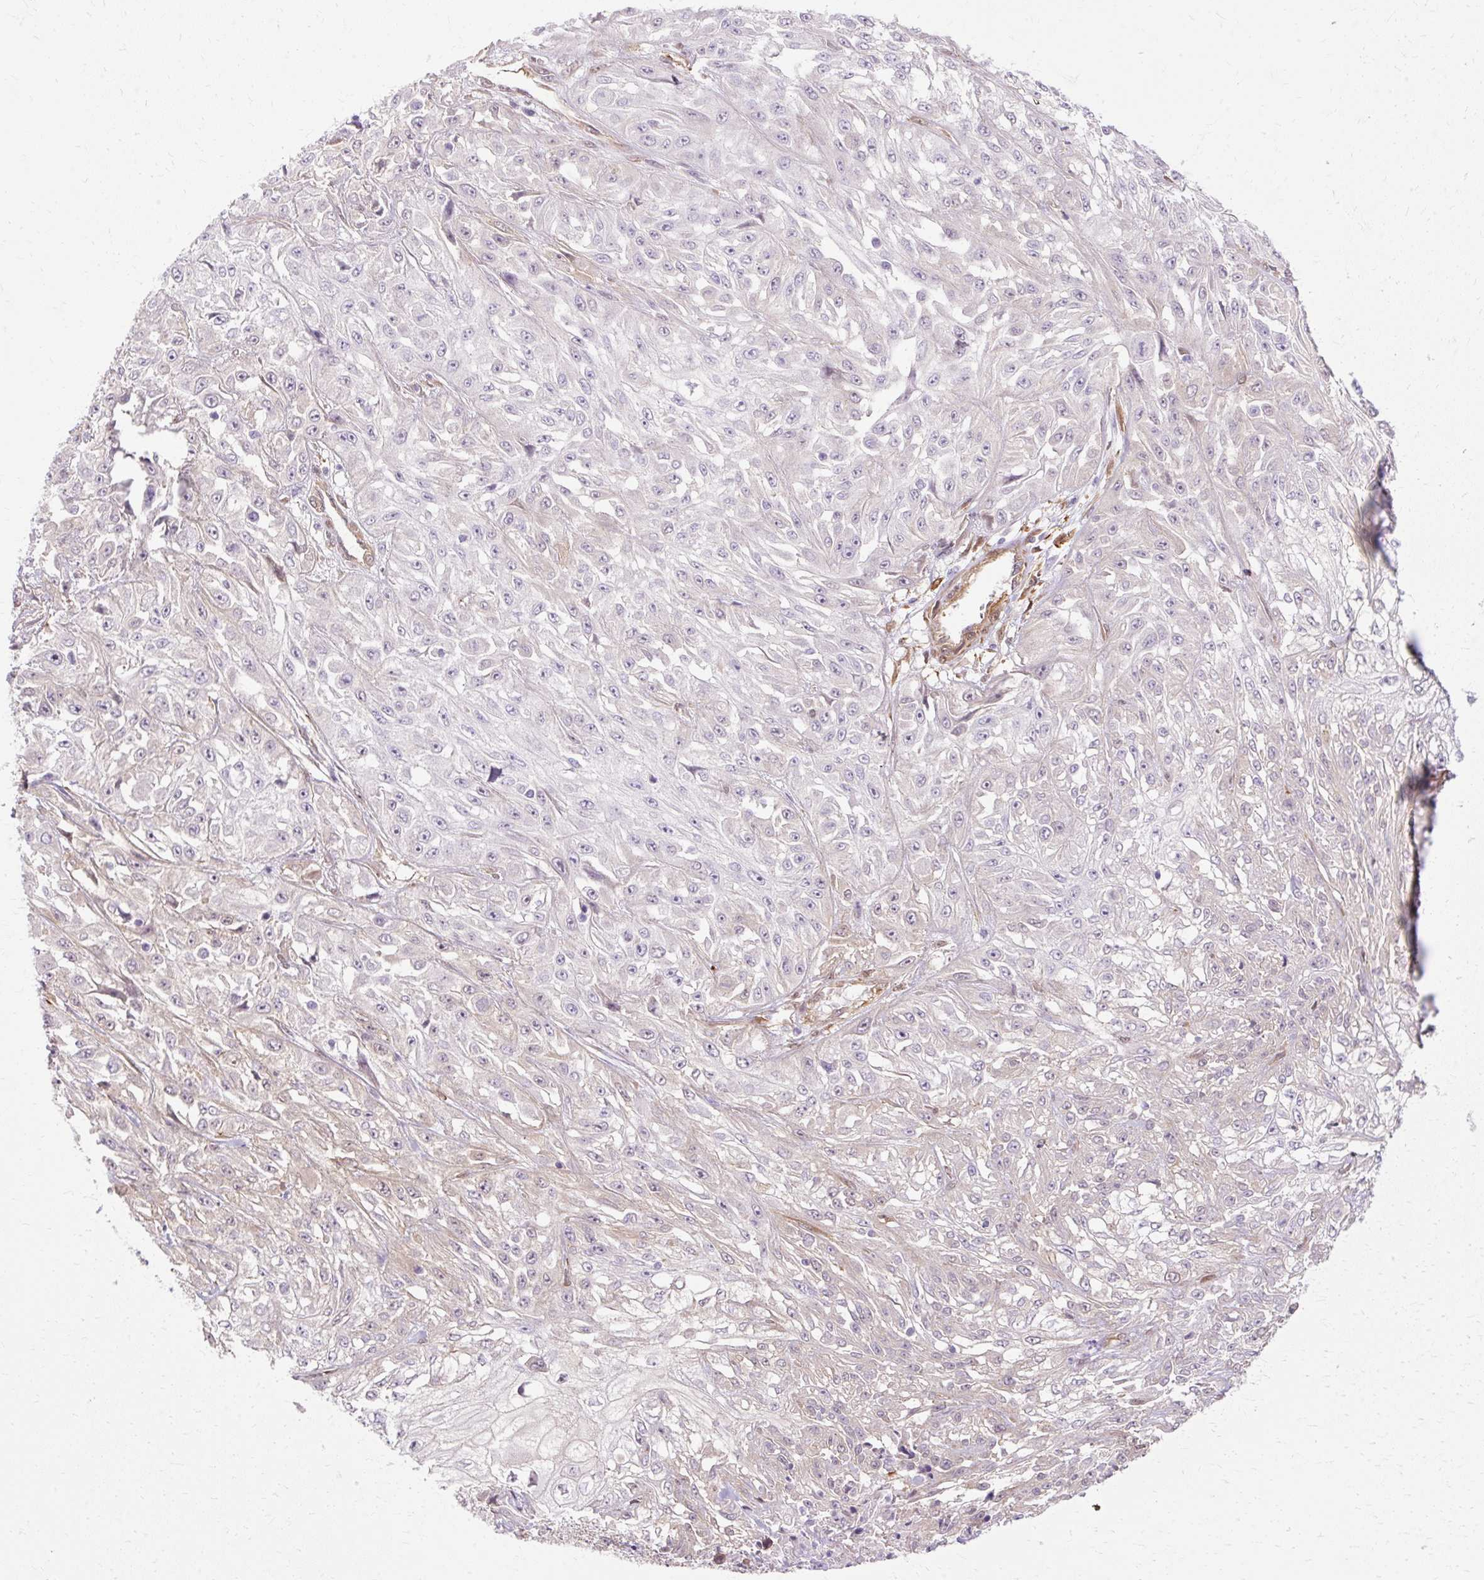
{"staining": {"intensity": "negative", "quantity": "none", "location": "none"}, "tissue": "skin cancer", "cell_type": "Tumor cells", "image_type": "cancer", "snomed": [{"axis": "morphology", "description": "Squamous cell carcinoma, NOS"}, {"axis": "morphology", "description": "Squamous cell carcinoma, metastatic, NOS"}, {"axis": "topography", "description": "Skin"}, {"axis": "topography", "description": "Lymph node"}], "caption": "The image exhibits no staining of tumor cells in skin squamous cell carcinoma.", "gene": "CNN3", "patient": {"sex": "male", "age": 75}}